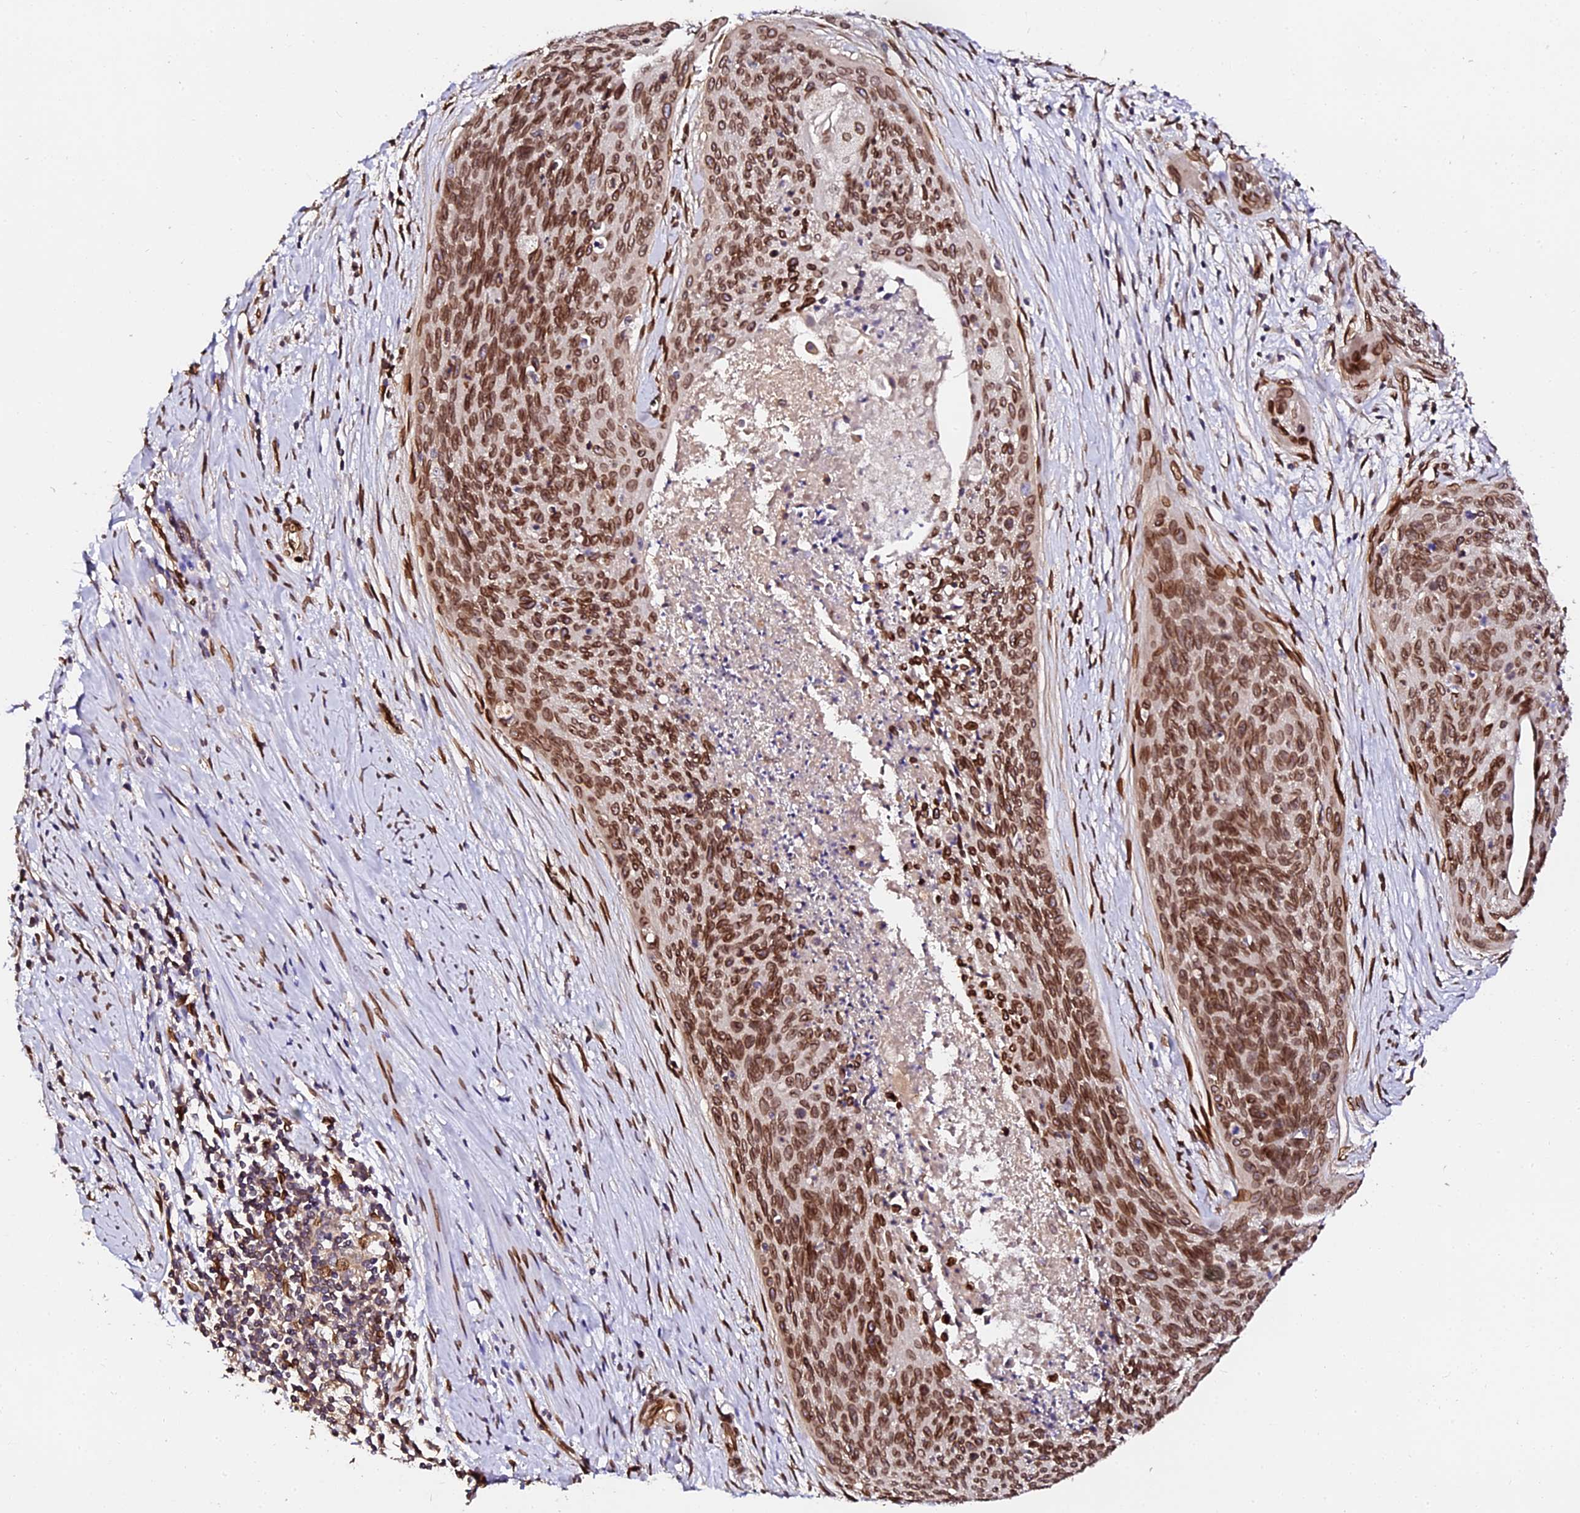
{"staining": {"intensity": "strong", "quantity": ">75%", "location": "cytoplasmic/membranous,nuclear"}, "tissue": "cervical cancer", "cell_type": "Tumor cells", "image_type": "cancer", "snomed": [{"axis": "morphology", "description": "Squamous cell carcinoma, NOS"}, {"axis": "topography", "description": "Cervix"}], "caption": "Approximately >75% of tumor cells in human squamous cell carcinoma (cervical) display strong cytoplasmic/membranous and nuclear protein expression as visualized by brown immunohistochemical staining.", "gene": "ANAPC5", "patient": {"sex": "female", "age": 55}}